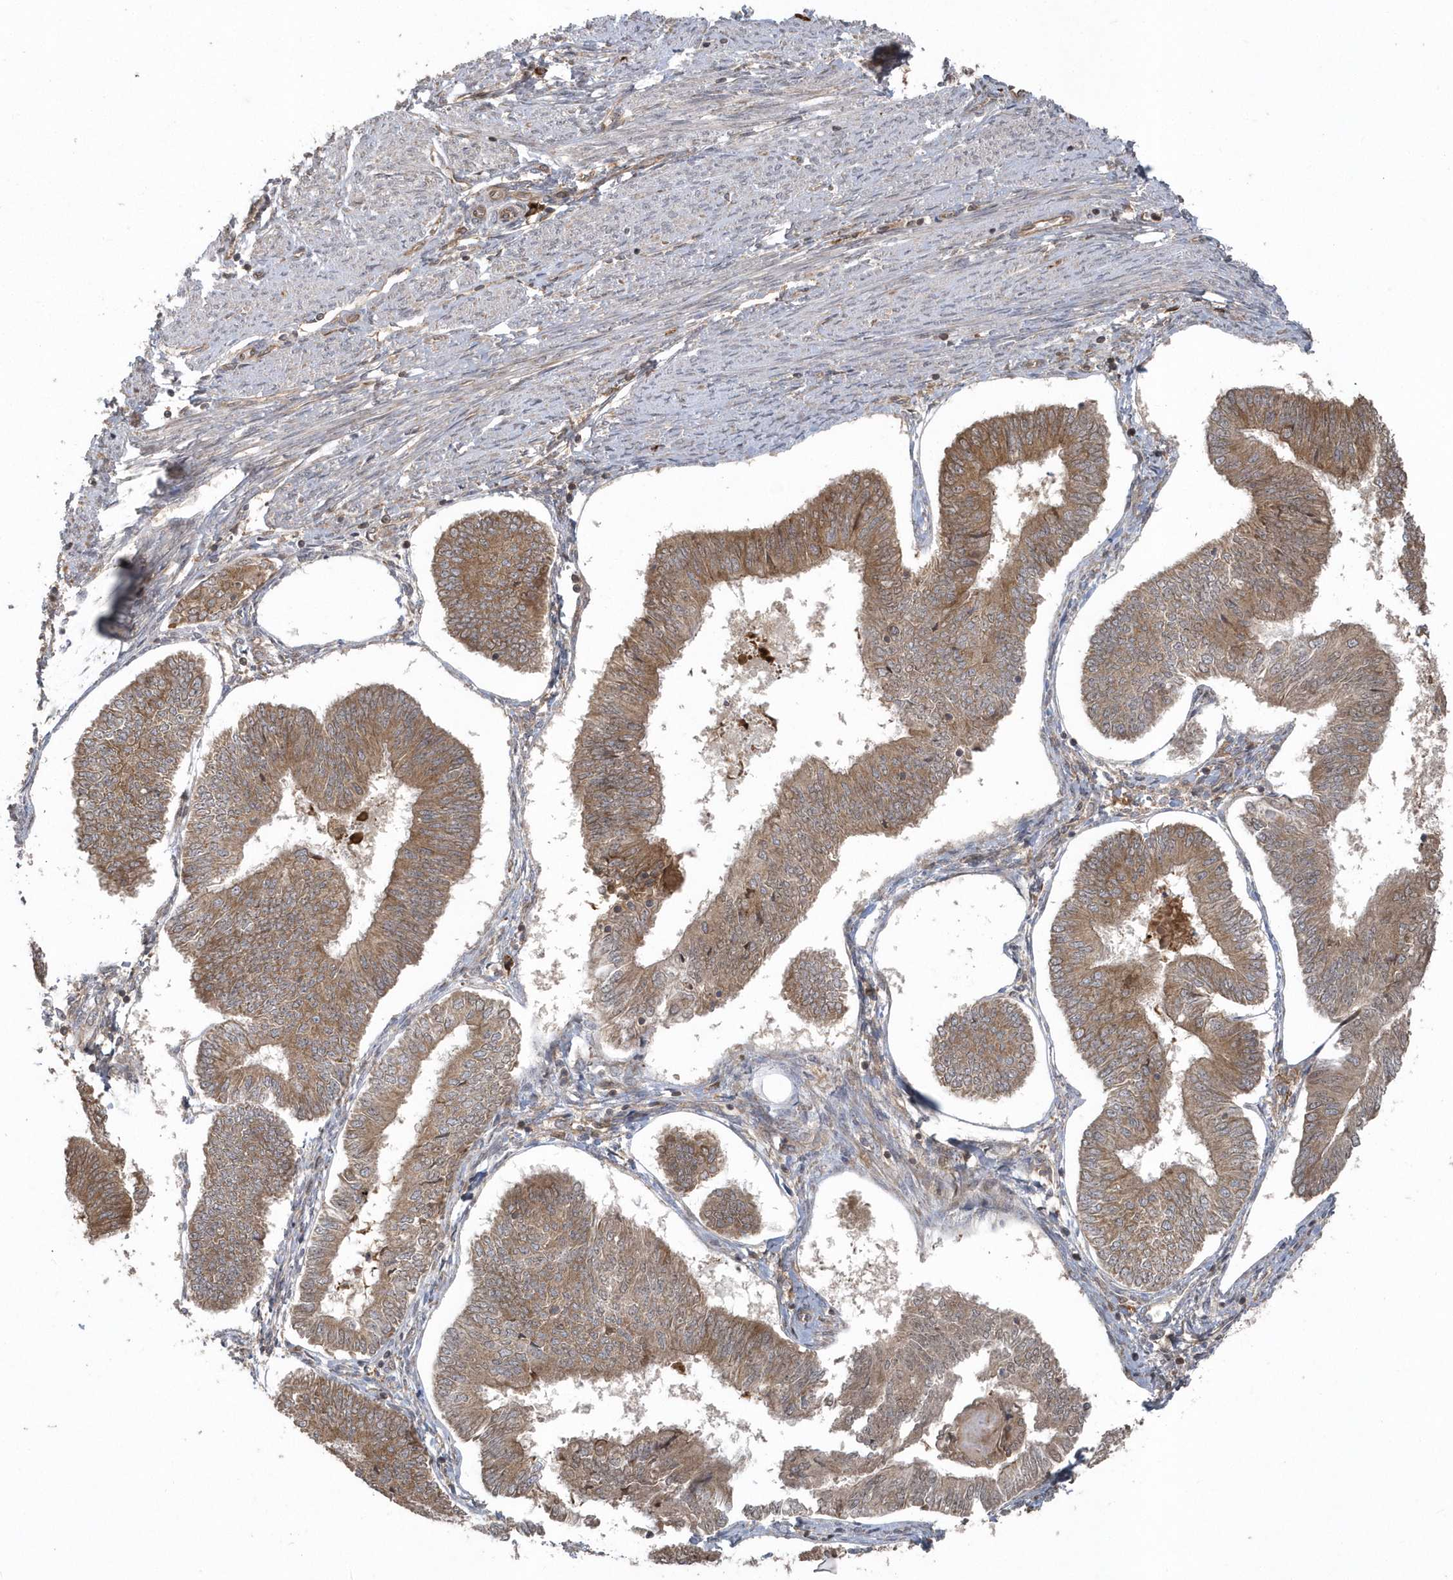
{"staining": {"intensity": "moderate", "quantity": ">75%", "location": "cytoplasmic/membranous"}, "tissue": "endometrial cancer", "cell_type": "Tumor cells", "image_type": "cancer", "snomed": [{"axis": "morphology", "description": "Adenocarcinoma, NOS"}, {"axis": "topography", "description": "Endometrium"}], "caption": "Immunohistochemistry (DAB (3,3'-diaminobenzidine)) staining of adenocarcinoma (endometrial) reveals moderate cytoplasmic/membranous protein expression in approximately >75% of tumor cells. (Stains: DAB (3,3'-diaminobenzidine) in brown, nuclei in blue, Microscopy: brightfield microscopy at high magnification).", "gene": "HERPUD1", "patient": {"sex": "female", "age": 58}}